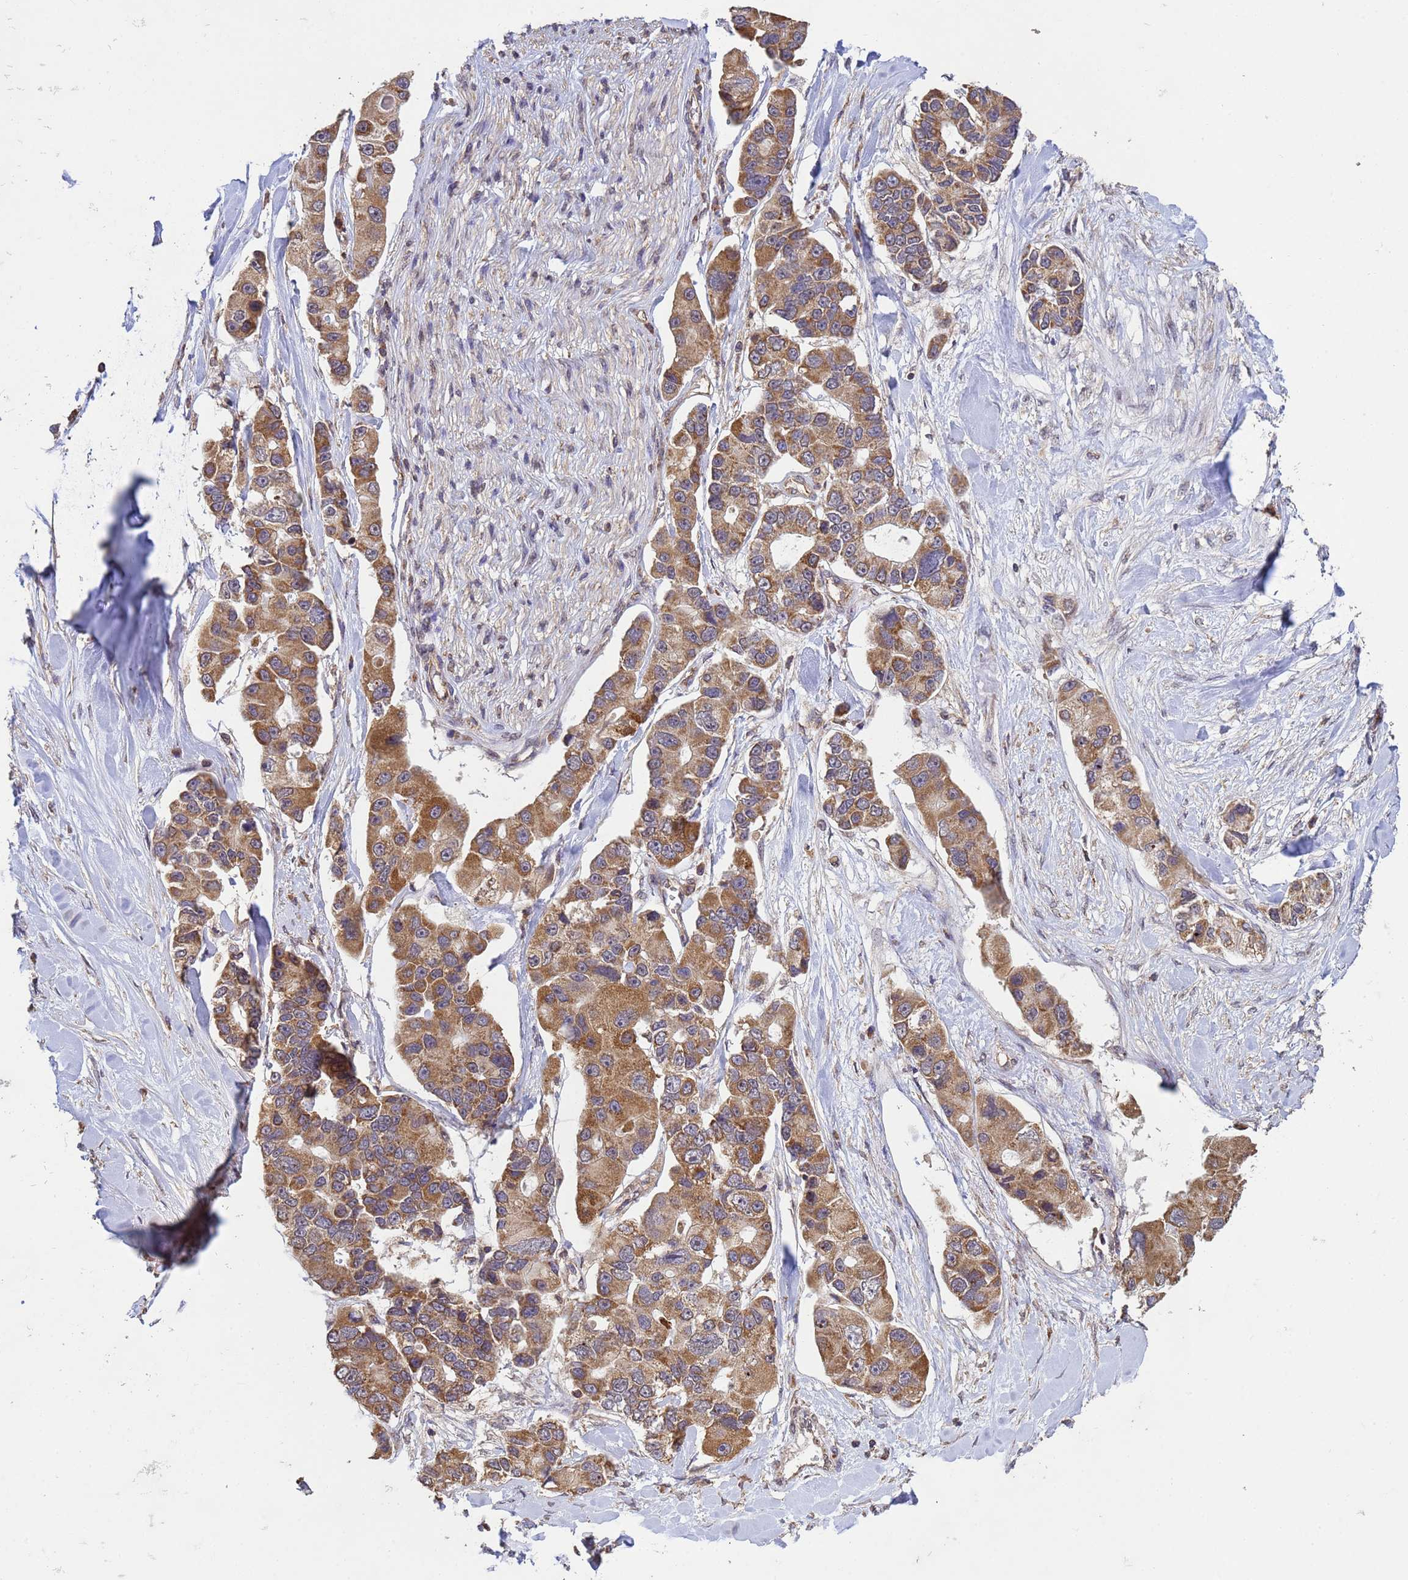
{"staining": {"intensity": "moderate", "quantity": ">75%", "location": "cytoplasmic/membranous"}, "tissue": "lung cancer", "cell_type": "Tumor cells", "image_type": "cancer", "snomed": [{"axis": "morphology", "description": "Adenocarcinoma, NOS"}, {"axis": "topography", "description": "Lung"}], "caption": "The immunohistochemical stain labels moderate cytoplasmic/membranous staining in tumor cells of adenocarcinoma (lung) tissue. The protein of interest is stained brown, and the nuclei are stained in blue (DAB IHC with brightfield microscopy, high magnification).", "gene": "P2RX7", "patient": {"sex": "female", "age": 54}}